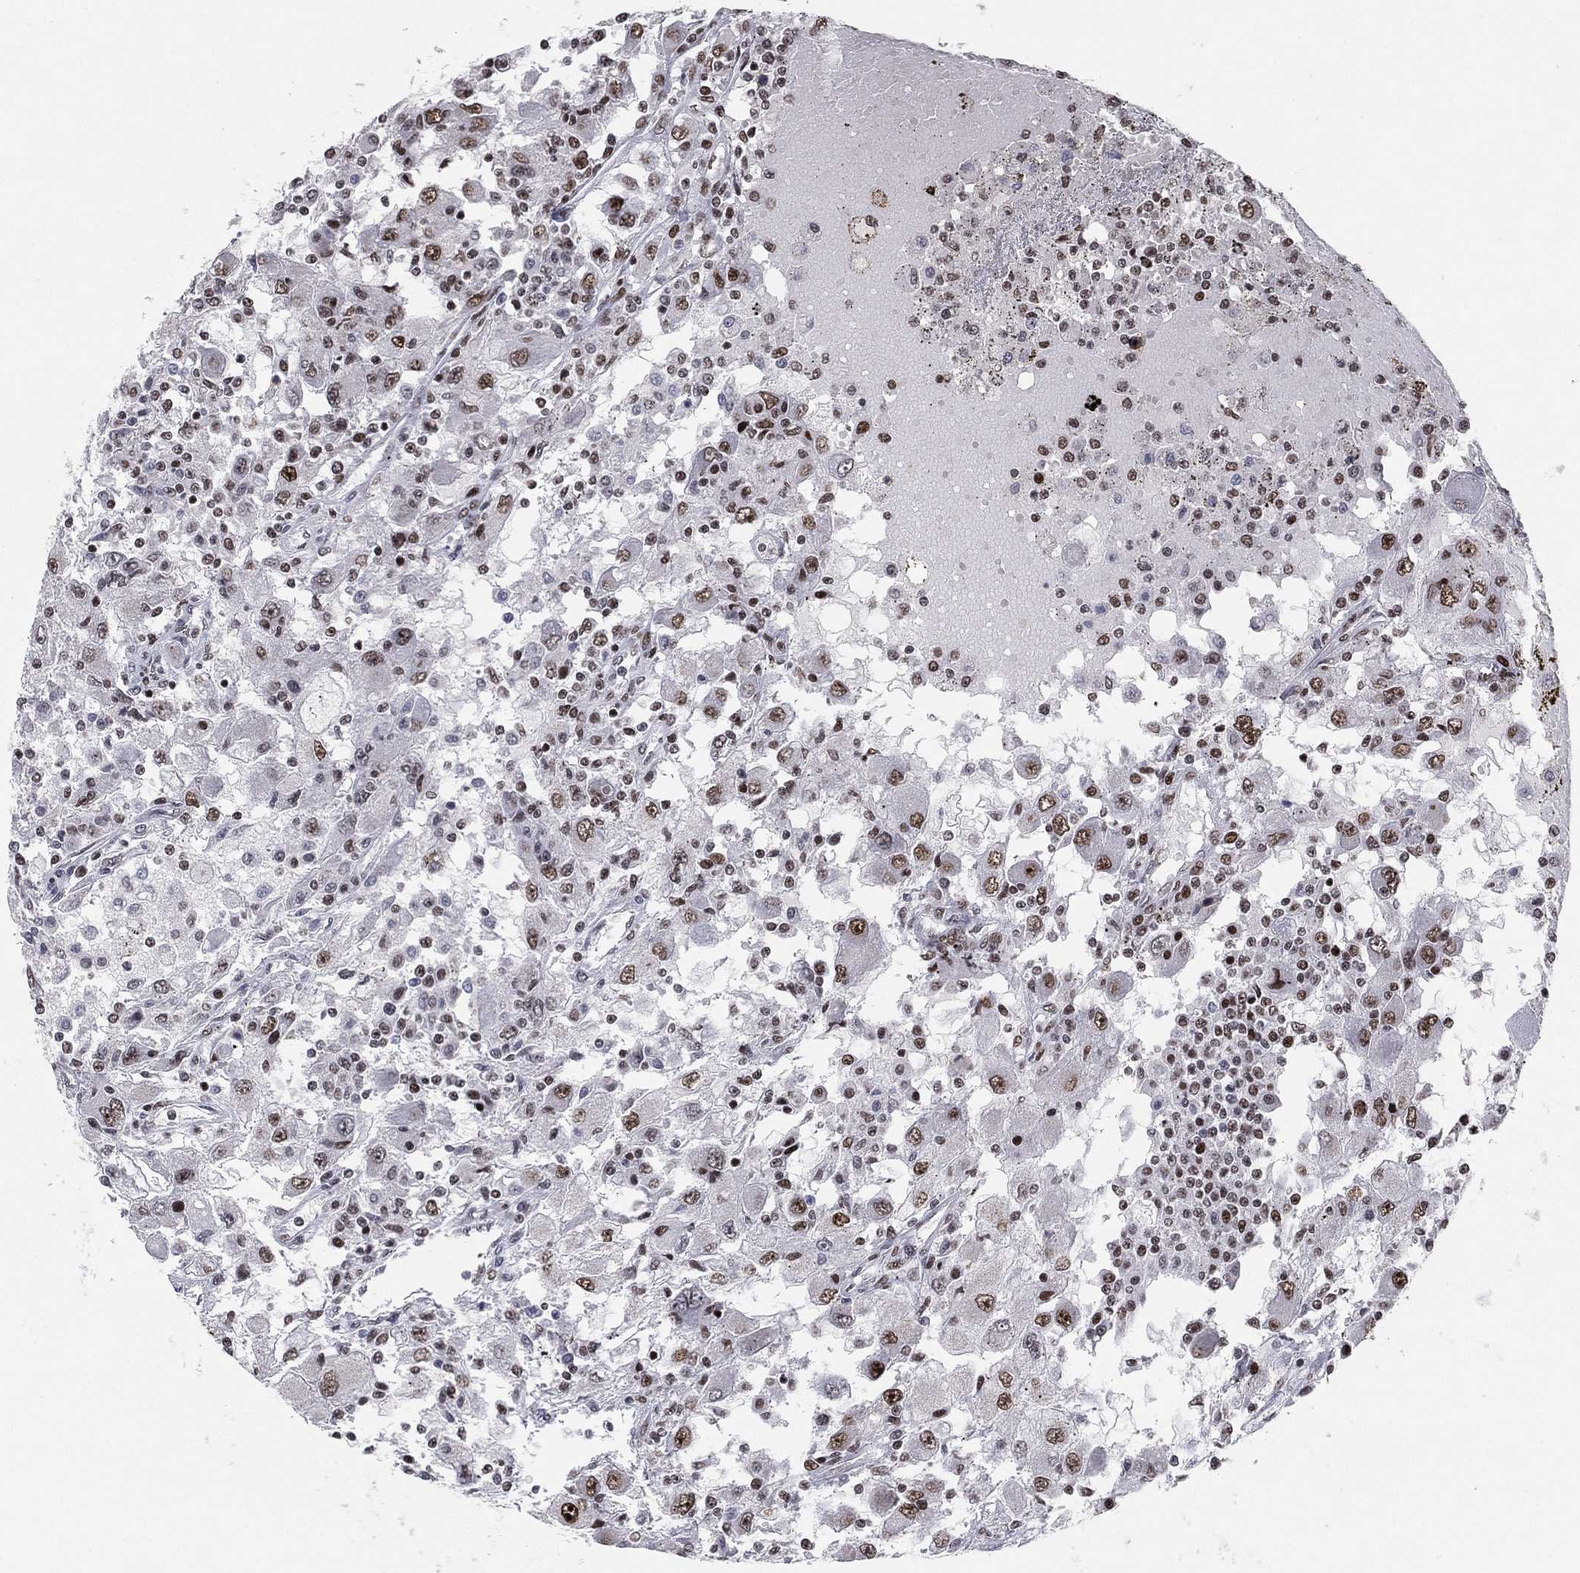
{"staining": {"intensity": "strong", "quantity": "<25%", "location": "nuclear"}, "tissue": "renal cancer", "cell_type": "Tumor cells", "image_type": "cancer", "snomed": [{"axis": "morphology", "description": "Adenocarcinoma, NOS"}, {"axis": "topography", "description": "Kidney"}], "caption": "Protein analysis of renal adenocarcinoma tissue exhibits strong nuclear staining in approximately <25% of tumor cells. The protein is shown in brown color, while the nuclei are stained blue.", "gene": "RTF1", "patient": {"sex": "female", "age": 67}}